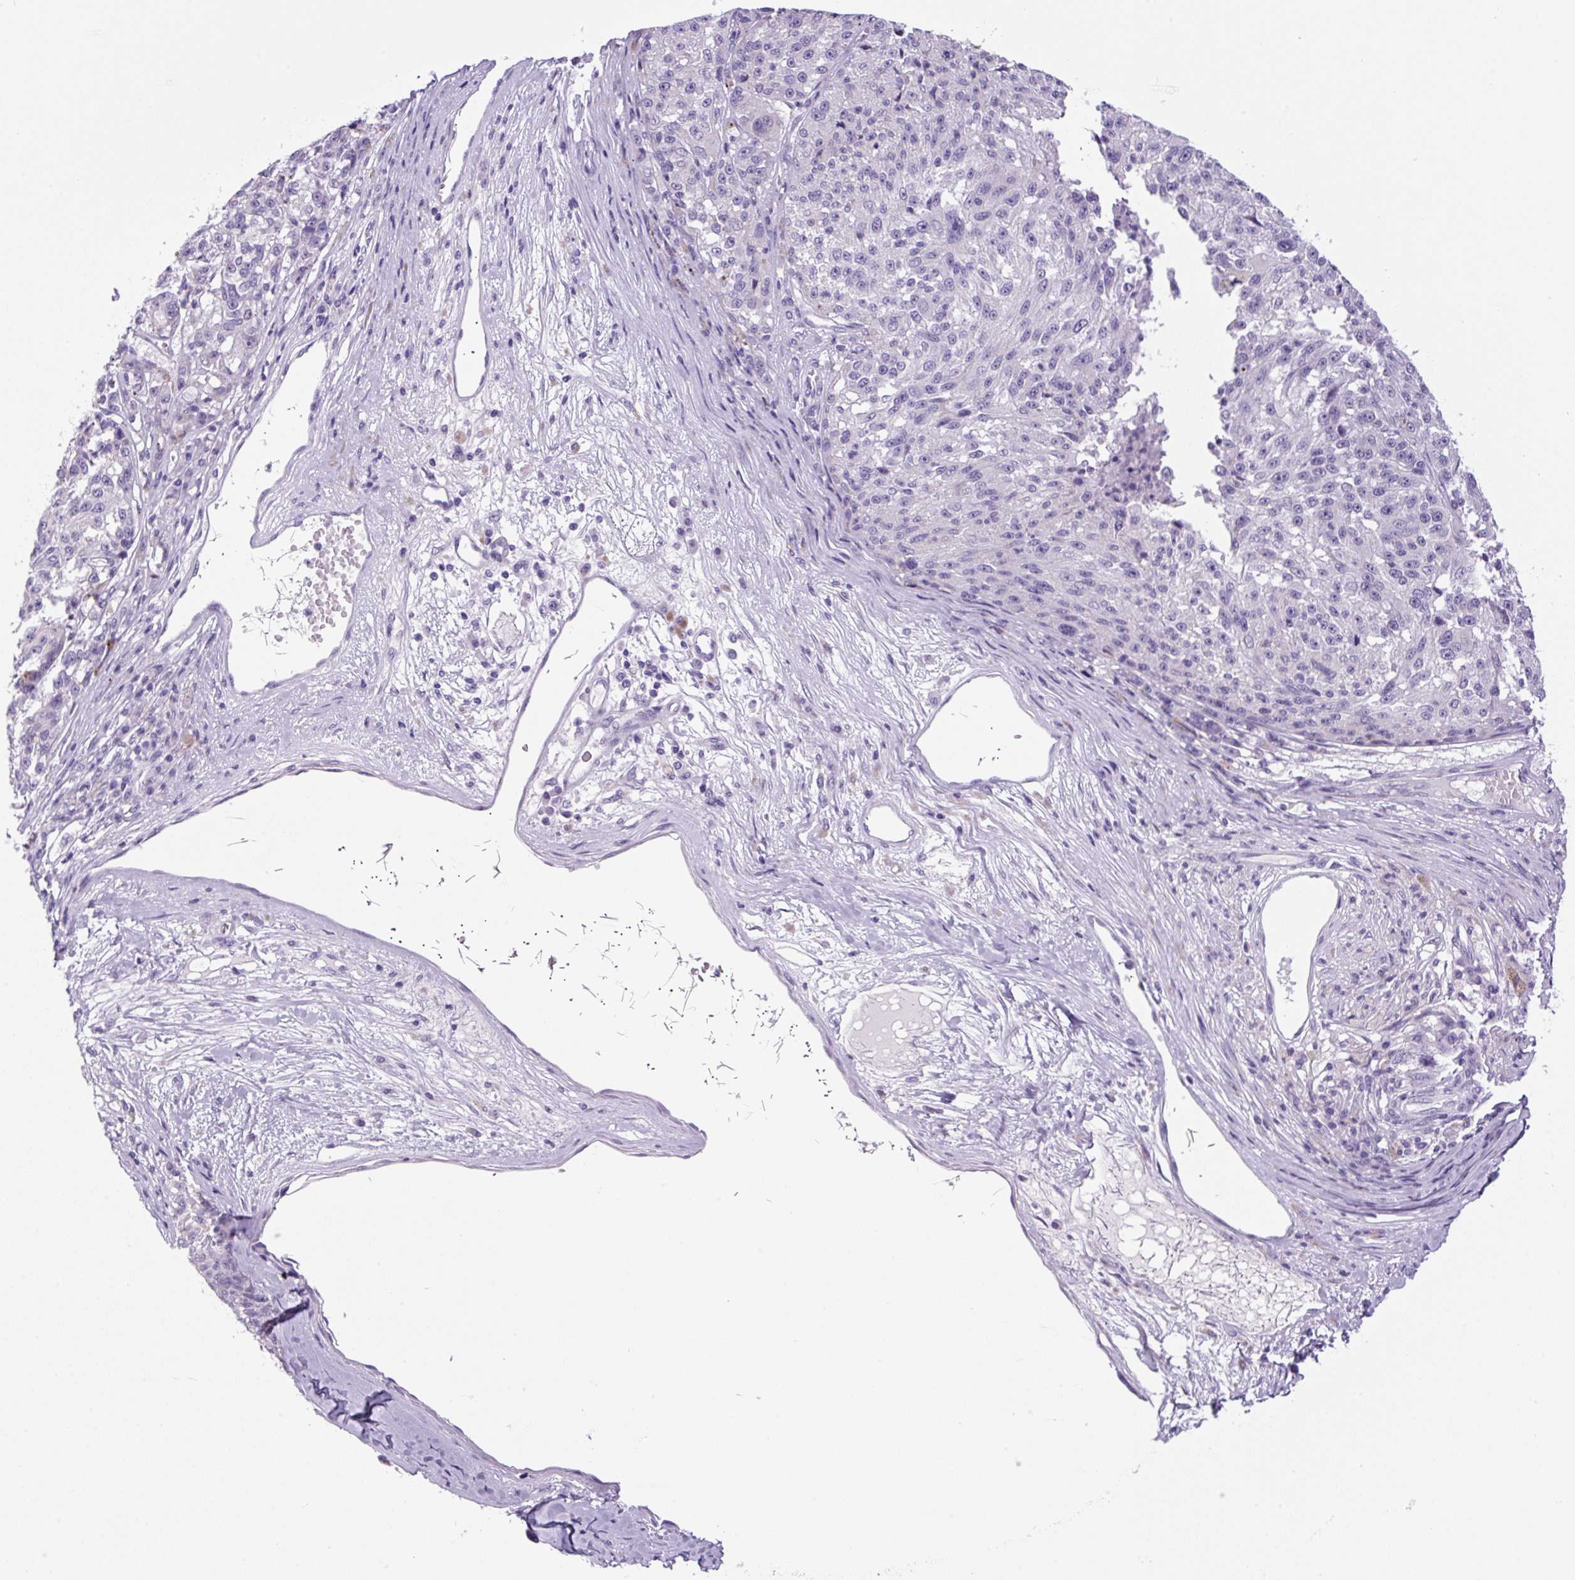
{"staining": {"intensity": "negative", "quantity": "none", "location": "none"}, "tissue": "melanoma", "cell_type": "Tumor cells", "image_type": "cancer", "snomed": [{"axis": "morphology", "description": "Malignant melanoma, NOS"}, {"axis": "topography", "description": "Skin"}], "caption": "This histopathology image is of malignant melanoma stained with immunohistochemistry (IHC) to label a protein in brown with the nuclei are counter-stained blue. There is no positivity in tumor cells. (DAB IHC, high magnification).", "gene": "CHGA", "patient": {"sex": "male", "age": 53}}